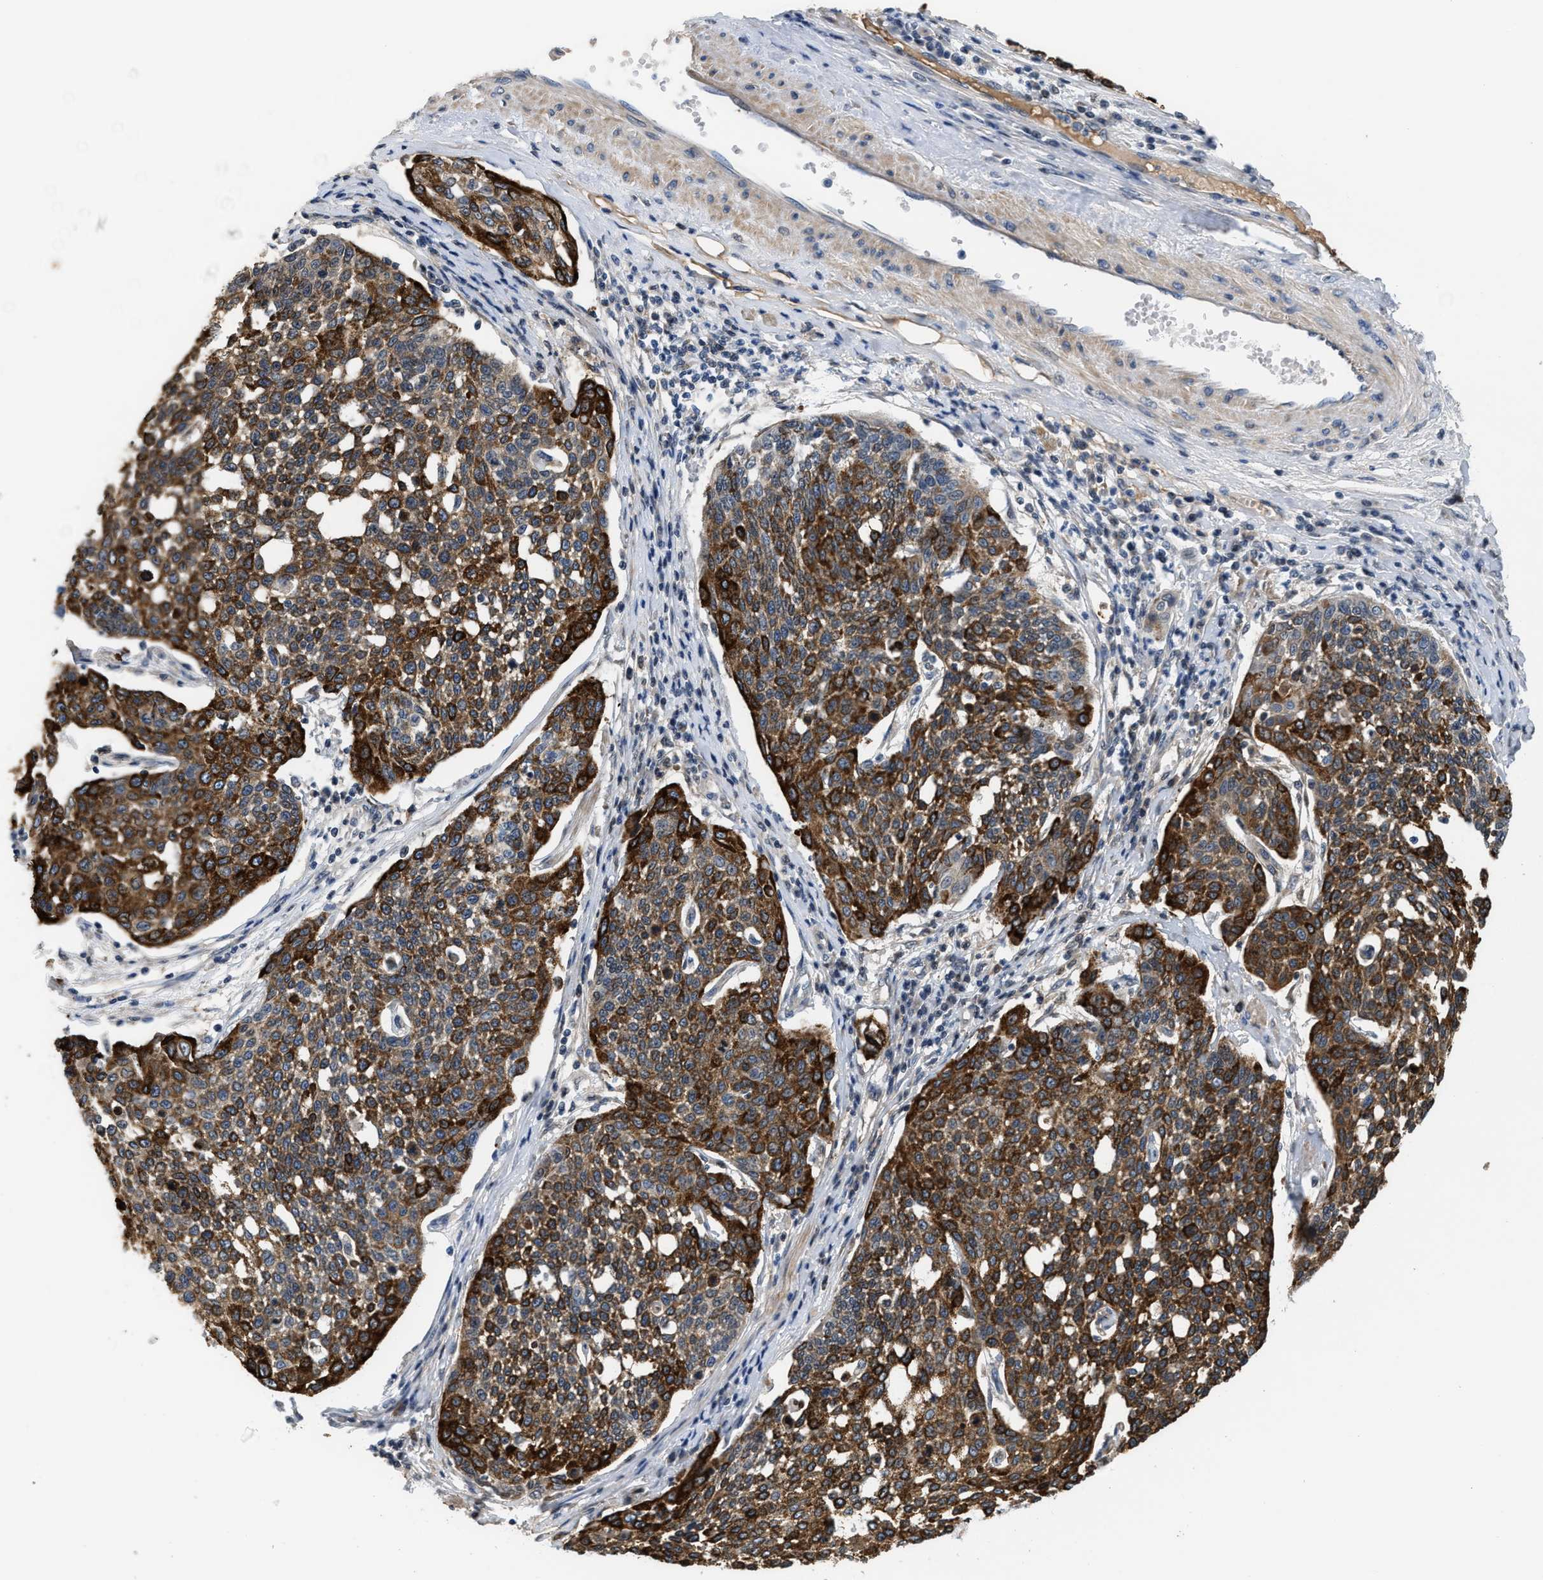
{"staining": {"intensity": "strong", "quantity": ">75%", "location": "cytoplasmic/membranous"}, "tissue": "cervical cancer", "cell_type": "Tumor cells", "image_type": "cancer", "snomed": [{"axis": "morphology", "description": "Squamous cell carcinoma, NOS"}, {"axis": "topography", "description": "Cervix"}], "caption": "Cervical squamous cell carcinoma stained with a protein marker reveals strong staining in tumor cells.", "gene": "TFPI", "patient": {"sex": "female", "age": 34}}